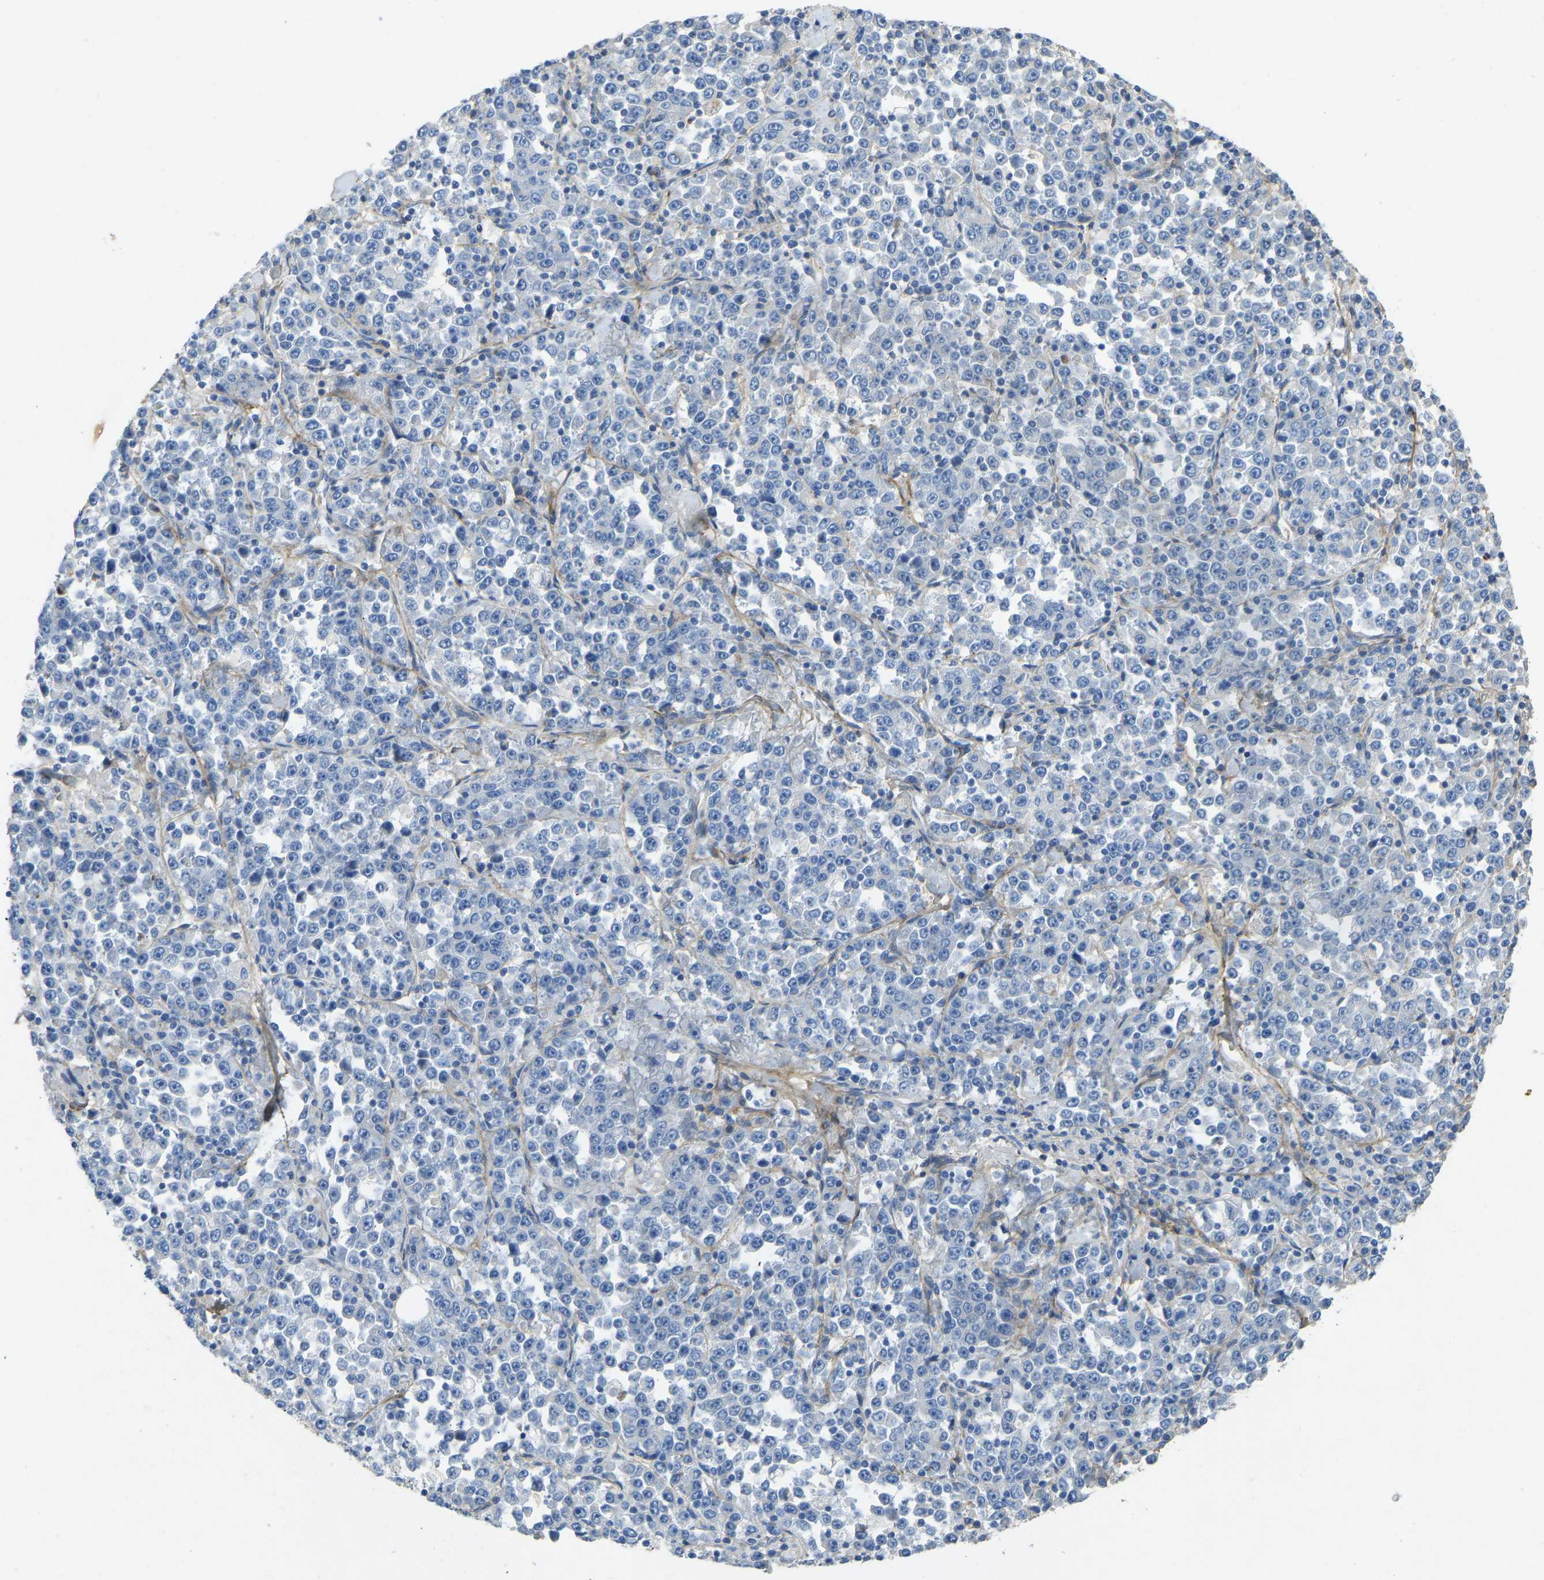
{"staining": {"intensity": "negative", "quantity": "none", "location": "none"}, "tissue": "stomach cancer", "cell_type": "Tumor cells", "image_type": "cancer", "snomed": [{"axis": "morphology", "description": "Normal tissue, NOS"}, {"axis": "morphology", "description": "Adenocarcinoma, NOS"}, {"axis": "topography", "description": "Stomach, upper"}, {"axis": "topography", "description": "Stomach"}], "caption": "Stomach cancer (adenocarcinoma) stained for a protein using IHC demonstrates no expression tumor cells.", "gene": "TECTA", "patient": {"sex": "male", "age": 59}}